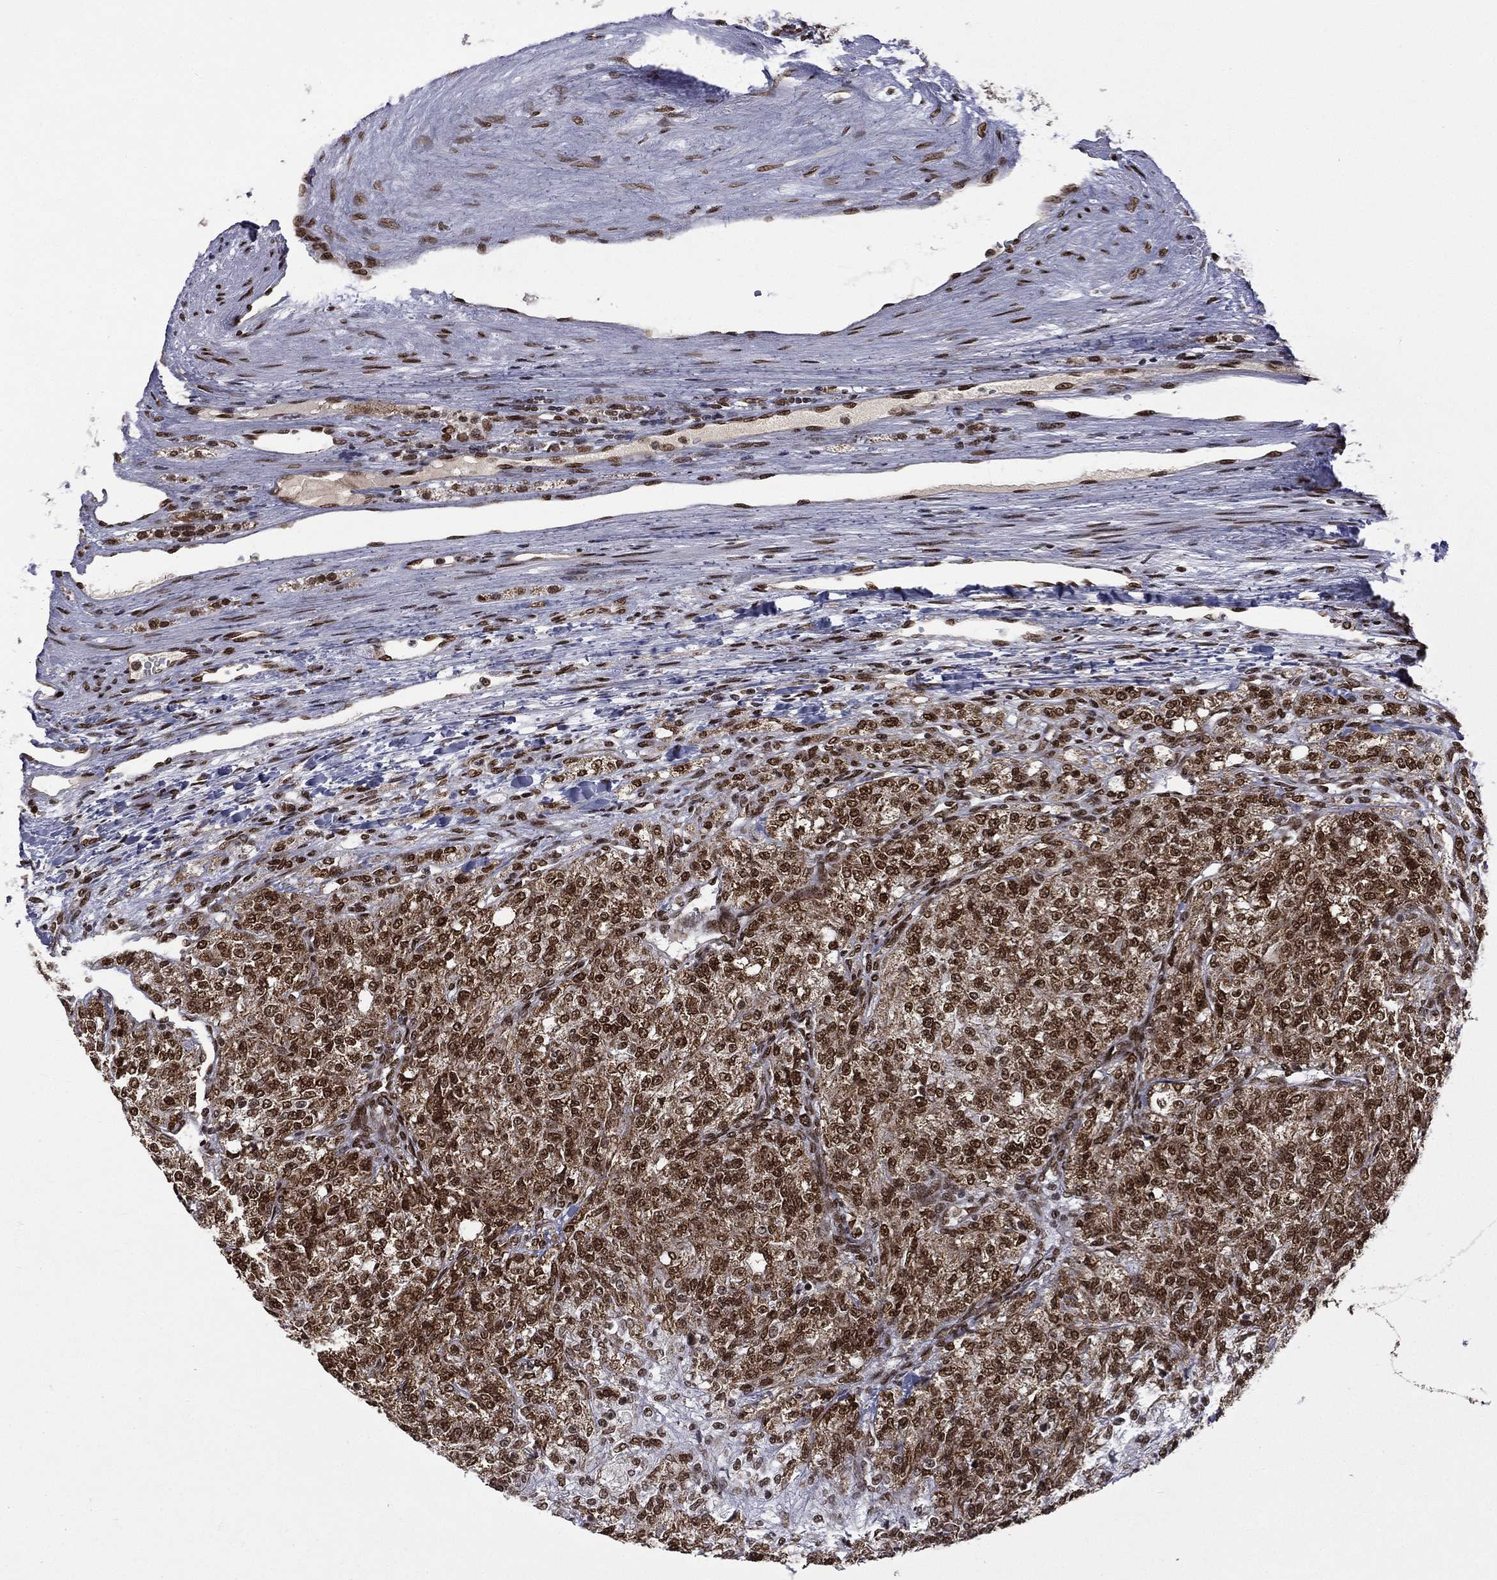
{"staining": {"intensity": "strong", "quantity": ">75%", "location": "nuclear"}, "tissue": "renal cancer", "cell_type": "Tumor cells", "image_type": "cancer", "snomed": [{"axis": "morphology", "description": "Adenocarcinoma, NOS"}, {"axis": "topography", "description": "Kidney"}], "caption": "The micrograph exhibits immunohistochemical staining of renal adenocarcinoma. There is strong nuclear expression is seen in about >75% of tumor cells. (DAB (3,3'-diaminobenzidine) IHC, brown staining for protein, blue staining for nuclei).", "gene": "C5orf24", "patient": {"sex": "female", "age": 63}}